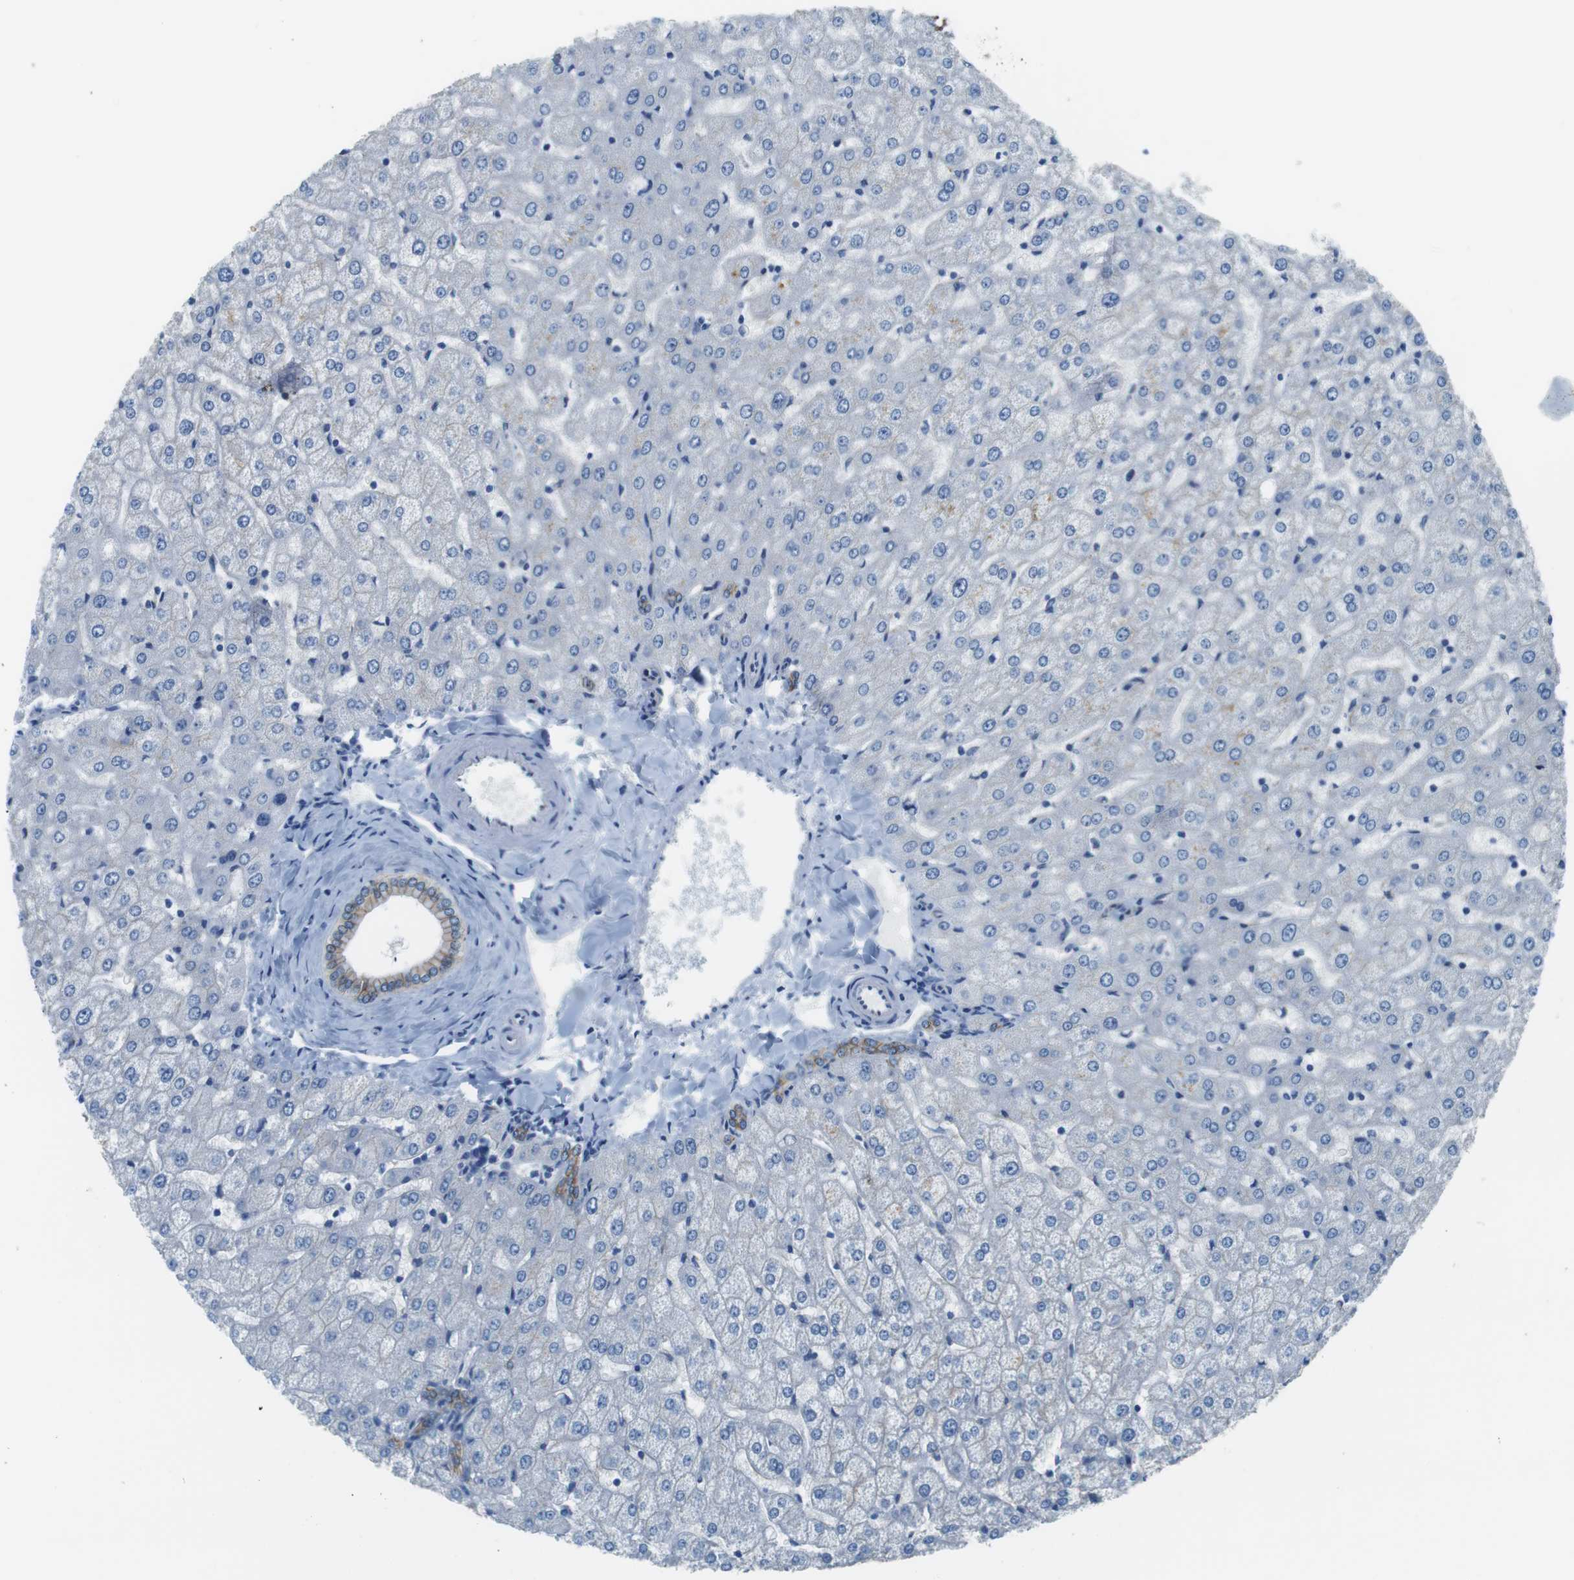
{"staining": {"intensity": "moderate", "quantity": ">75%", "location": "cytoplasmic/membranous"}, "tissue": "liver", "cell_type": "Cholangiocytes", "image_type": "normal", "snomed": [{"axis": "morphology", "description": "Normal tissue, NOS"}, {"axis": "morphology", "description": "Fibrosis, NOS"}, {"axis": "topography", "description": "Liver"}], "caption": "High-power microscopy captured an IHC photomicrograph of unremarkable liver, revealing moderate cytoplasmic/membranous positivity in approximately >75% of cholangiocytes. (Stains: DAB in brown, nuclei in blue, Microscopy: brightfield microscopy at high magnification).", "gene": "SLC6A6", "patient": {"sex": "female", "age": 29}}